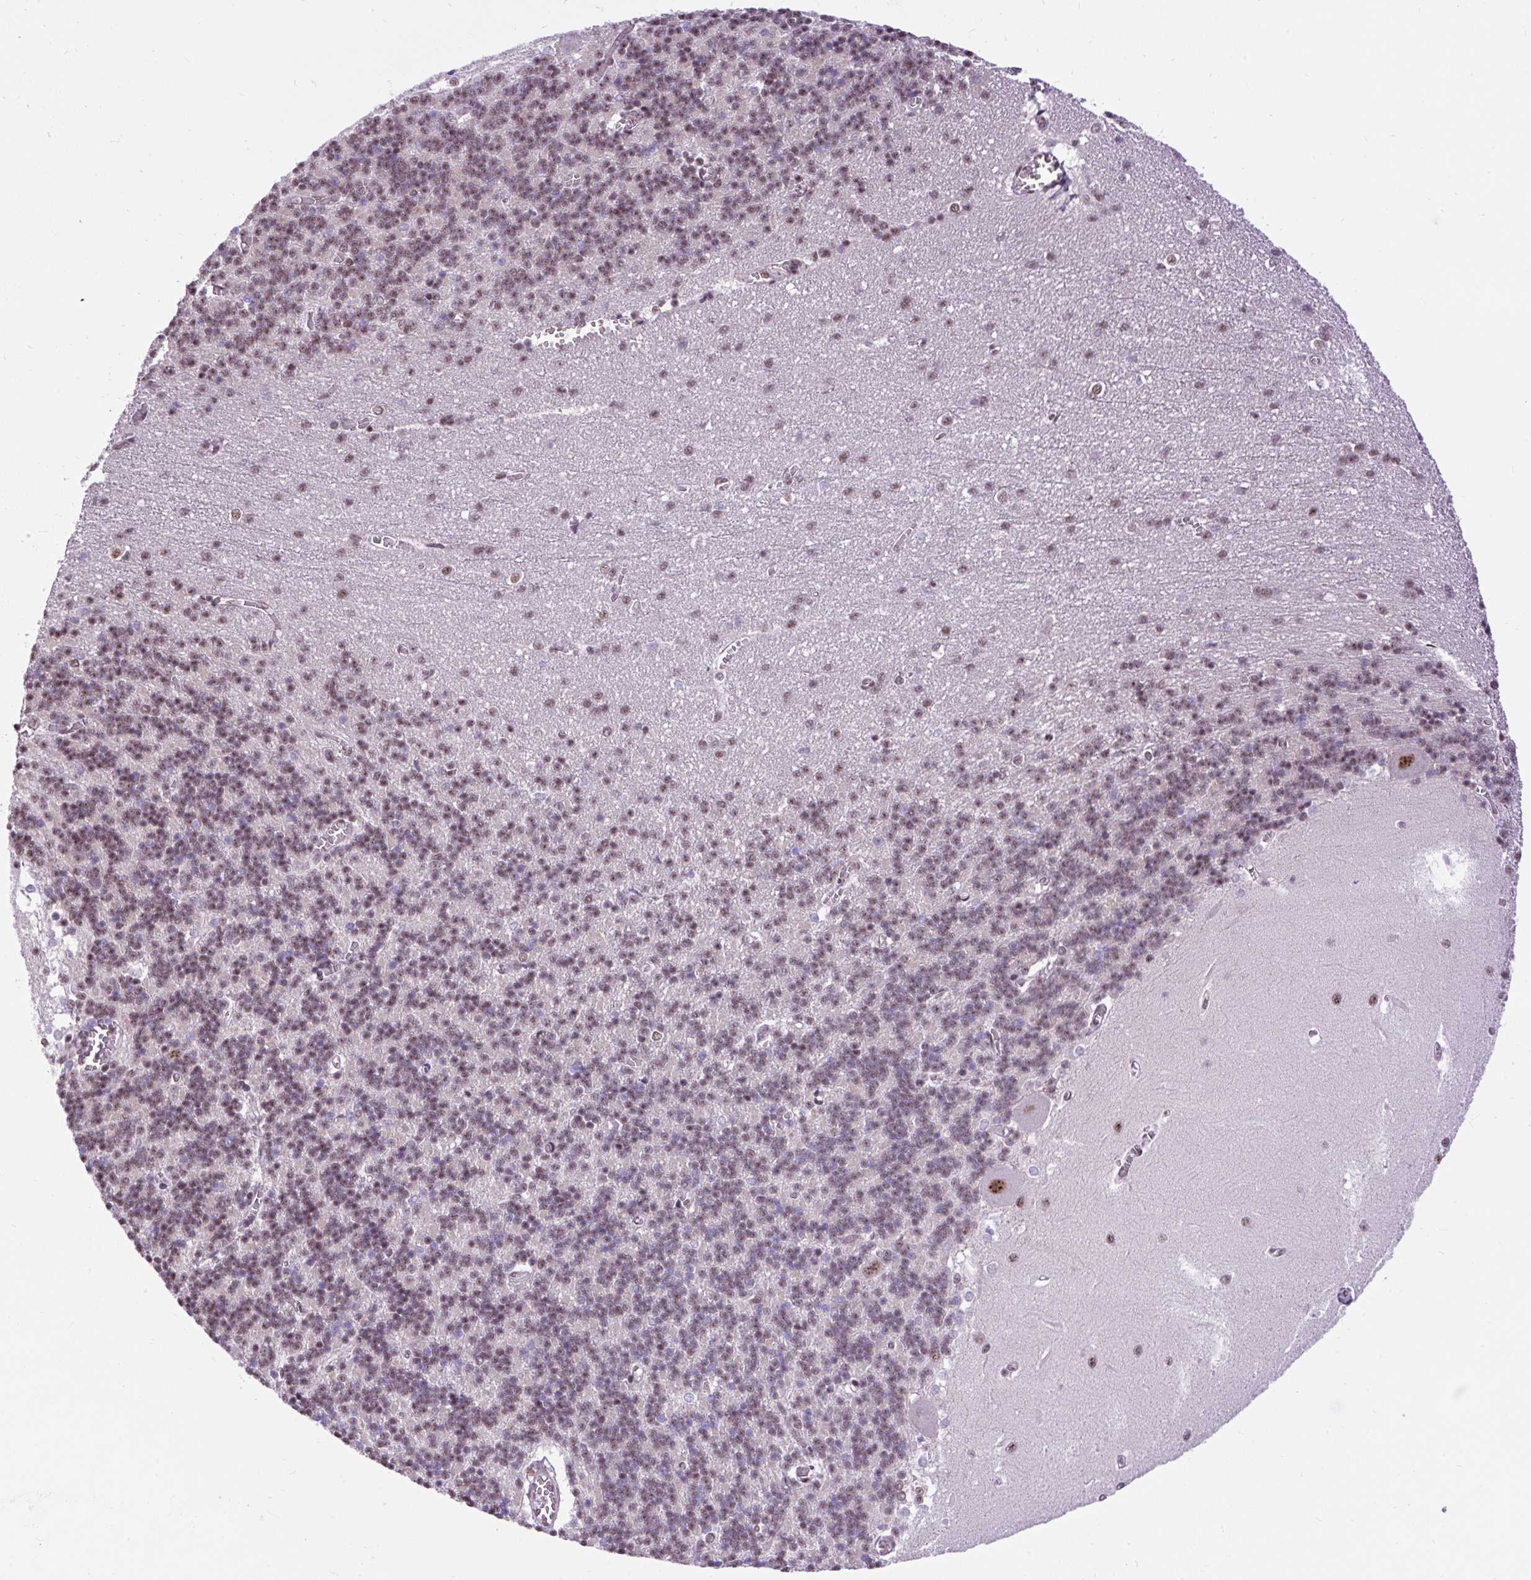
{"staining": {"intensity": "weak", "quantity": "25%-75%", "location": "nuclear"}, "tissue": "cerebellum", "cell_type": "Cells in granular layer", "image_type": "normal", "snomed": [{"axis": "morphology", "description": "Normal tissue, NOS"}, {"axis": "topography", "description": "Cerebellum"}], "caption": "IHC histopathology image of benign human cerebellum stained for a protein (brown), which demonstrates low levels of weak nuclear expression in about 25%-75% of cells in granular layer.", "gene": "SMC5", "patient": {"sex": "male", "age": 37}}